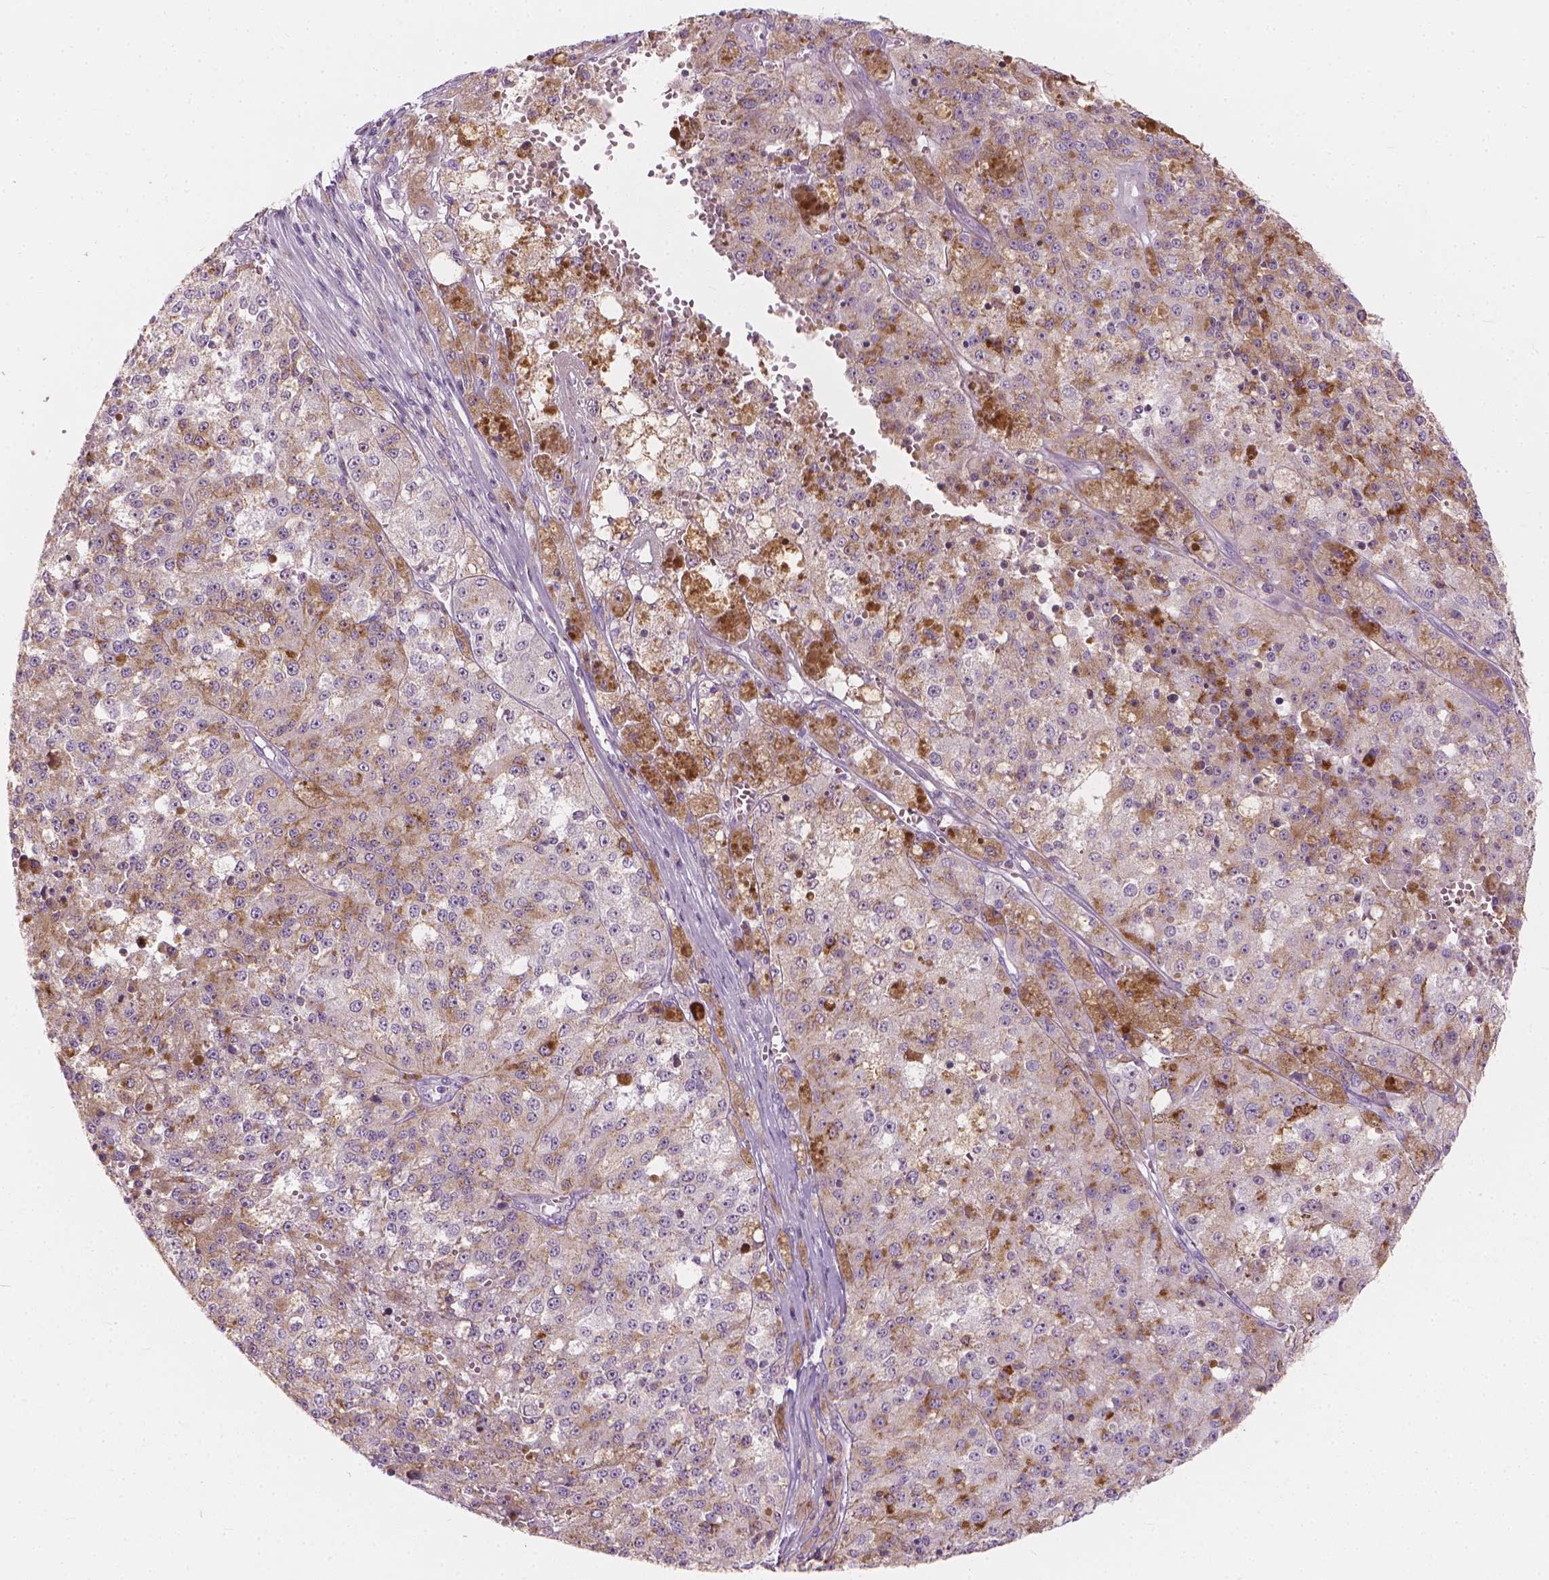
{"staining": {"intensity": "moderate", "quantity": "<25%", "location": "cytoplasmic/membranous"}, "tissue": "melanoma", "cell_type": "Tumor cells", "image_type": "cancer", "snomed": [{"axis": "morphology", "description": "Malignant melanoma, Metastatic site"}, {"axis": "topography", "description": "Lymph node"}], "caption": "This is a photomicrograph of immunohistochemistry (IHC) staining of melanoma, which shows moderate expression in the cytoplasmic/membranous of tumor cells.", "gene": "GPRC5A", "patient": {"sex": "female", "age": 64}}